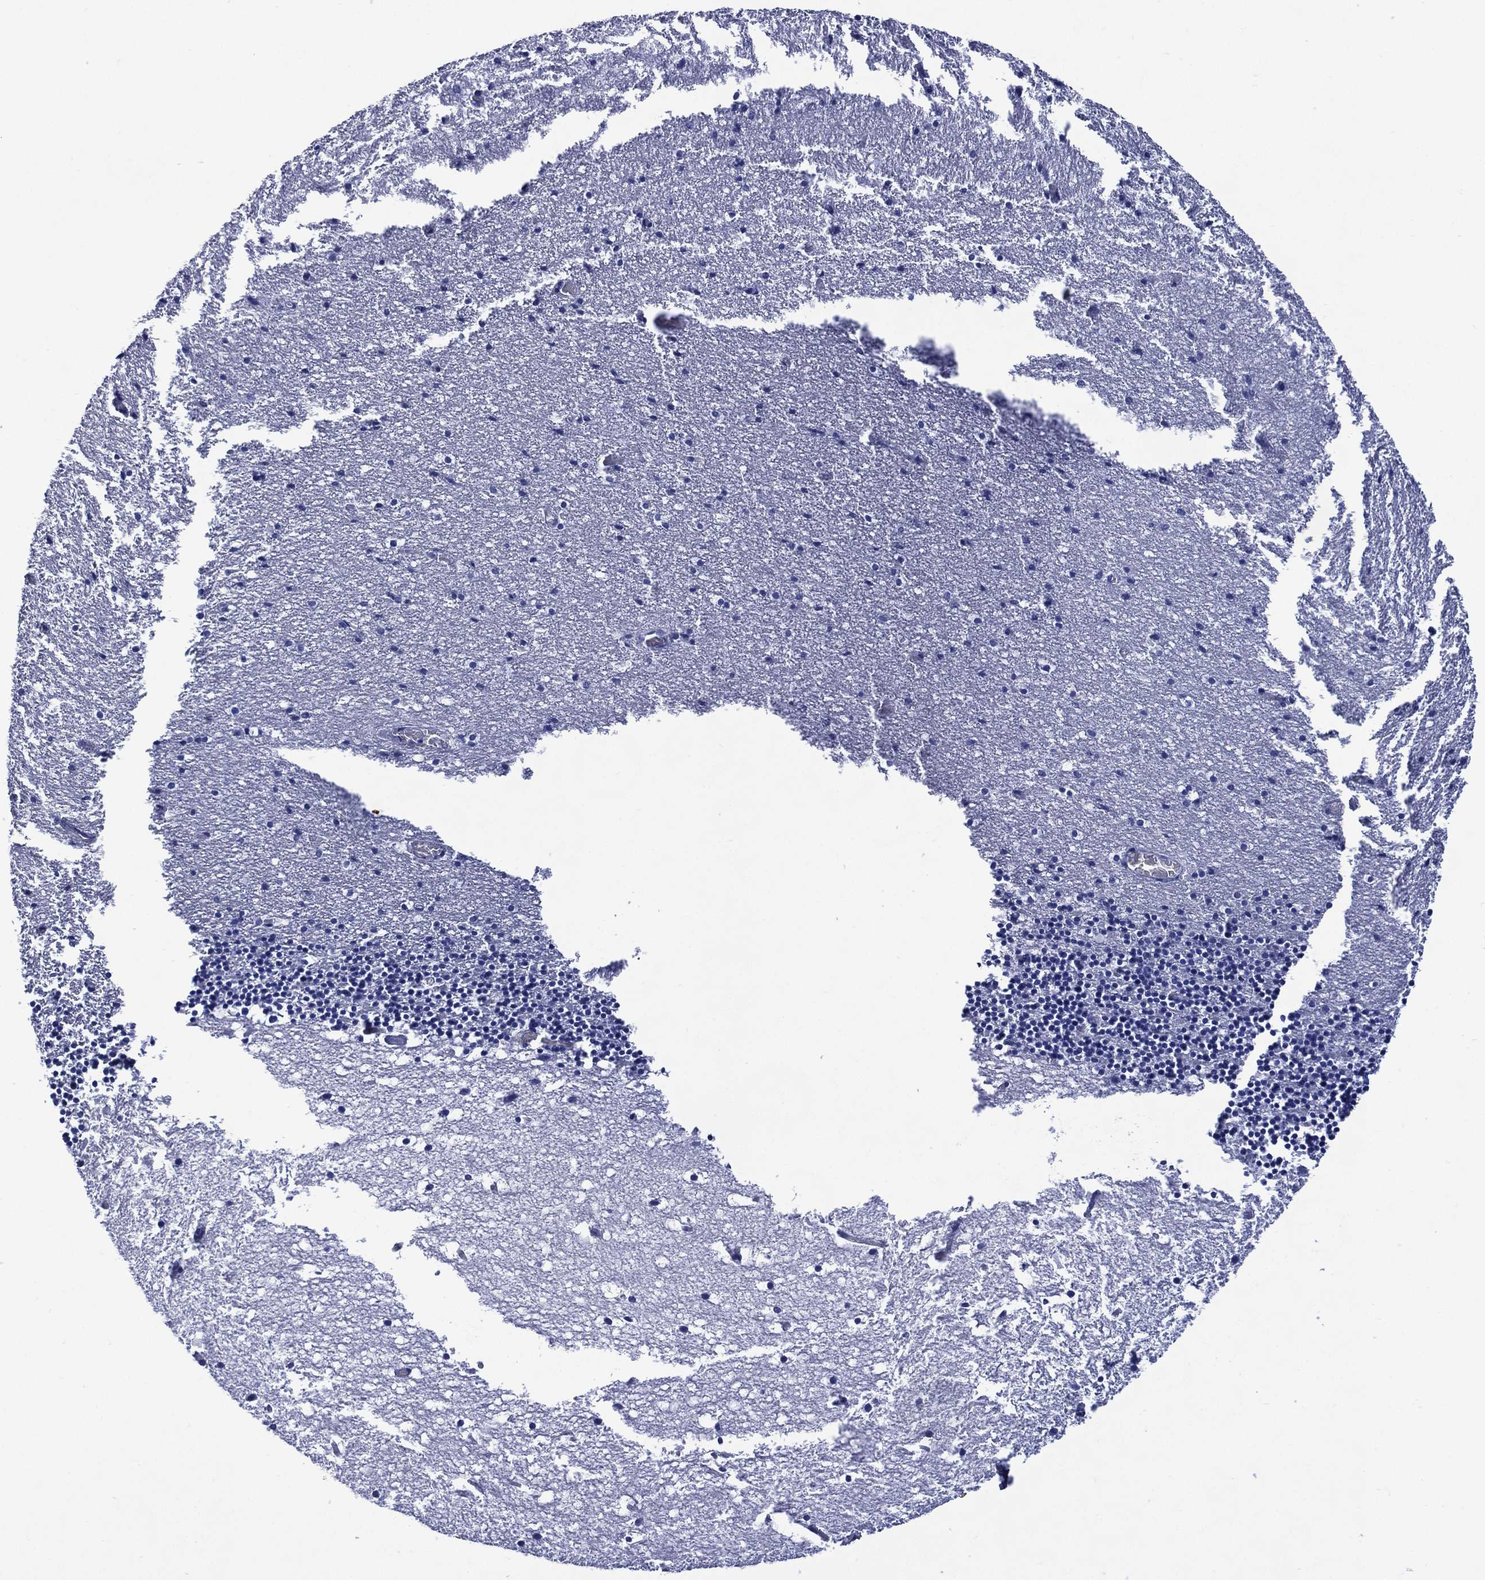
{"staining": {"intensity": "negative", "quantity": "none", "location": "none"}, "tissue": "cerebellum", "cell_type": "Cells in granular layer", "image_type": "normal", "snomed": [{"axis": "morphology", "description": "Normal tissue, NOS"}, {"axis": "topography", "description": "Cerebellum"}], "caption": "DAB immunohistochemical staining of unremarkable human cerebellum shows no significant positivity in cells in granular layer. (IHC, brightfield microscopy, high magnification).", "gene": "SHCBP1L", "patient": {"sex": "male", "age": 37}}